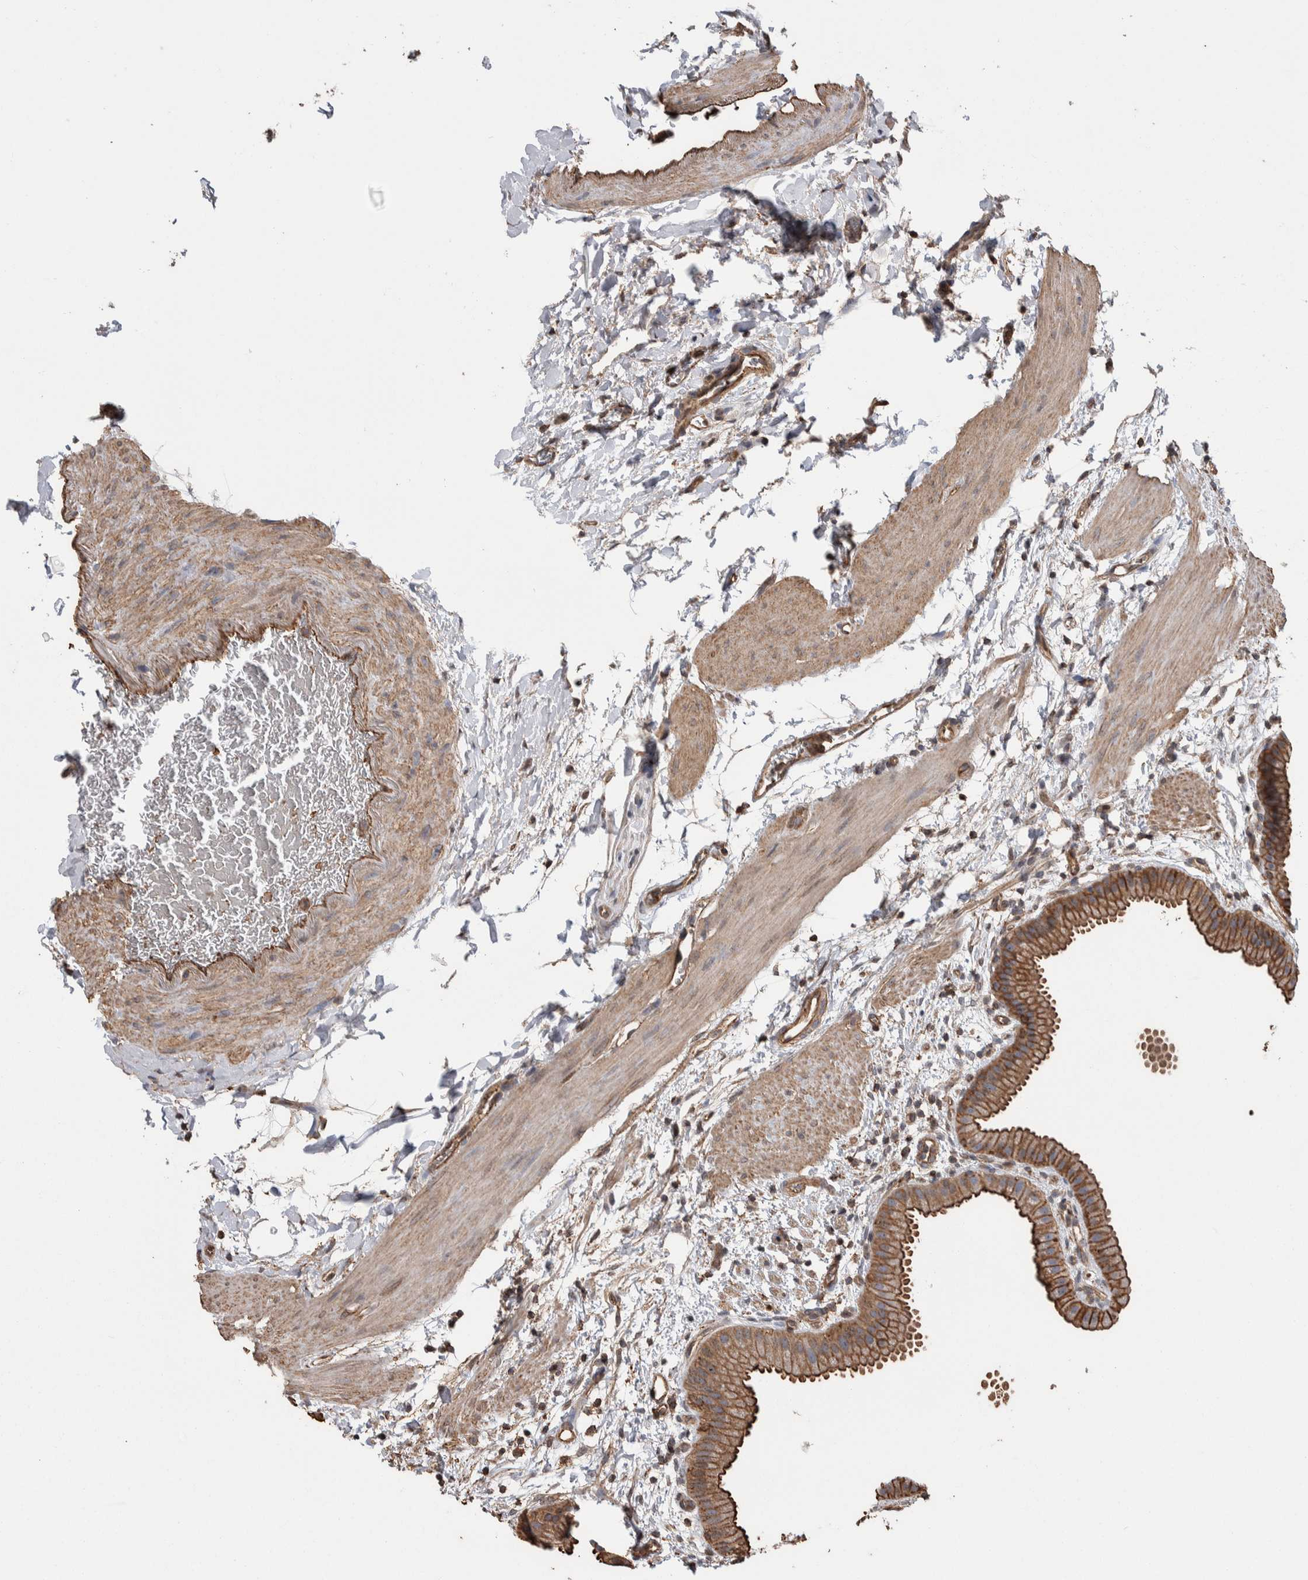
{"staining": {"intensity": "strong", "quantity": ">75%", "location": "cytoplasmic/membranous"}, "tissue": "gallbladder", "cell_type": "Glandular cells", "image_type": "normal", "snomed": [{"axis": "morphology", "description": "Normal tissue, NOS"}, {"axis": "topography", "description": "Gallbladder"}], "caption": "Strong cytoplasmic/membranous protein expression is present in about >75% of glandular cells in gallbladder. The protein is stained brown, and the nuclei are stained in blue (DAB IHC with brightfield microscopy, high magnification).", "gene": "ENPP2", "patient": {"sex": "female", "age": 64}}